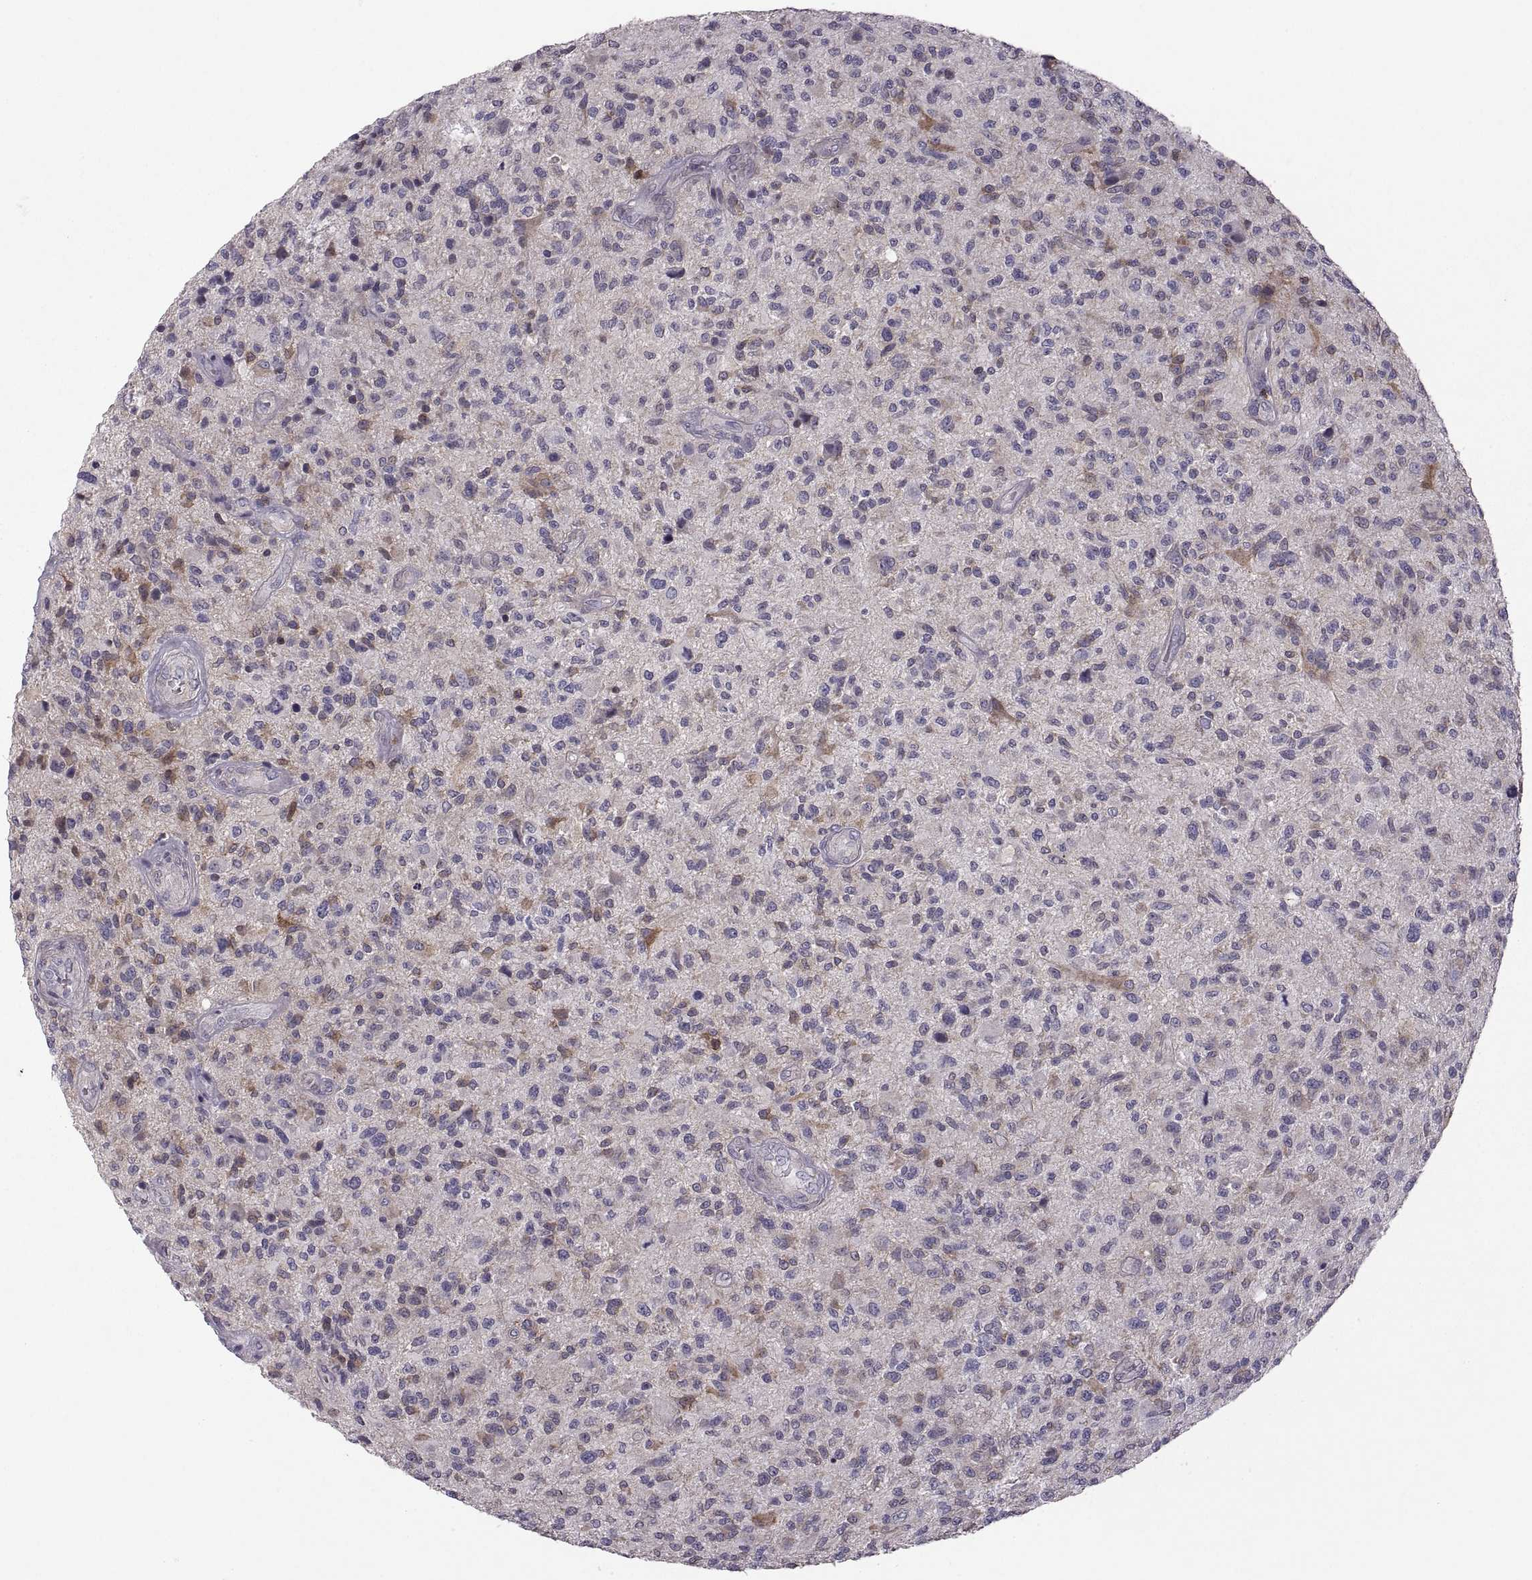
{"staining": {"intensity": "moderate", "quantity": "<25%", "location": "cytoplasmic/membranous"}, "tissue": "glioma", "cell_type": "Tumor cells", "image_type": "cancer", "snomed": [{"axis": "morphology", "description": "Glioma, malignant, High grade"}, {"axis": "topography", "description": "Brain"}], "caption": "About <25% of tumor cells in glioma reveal moderate cytoplasmic/membranous protein staining as visualized by brown immunohistochemical staining.", "gene": "EZR", "patient": {"sex": "male", "age": 47}}